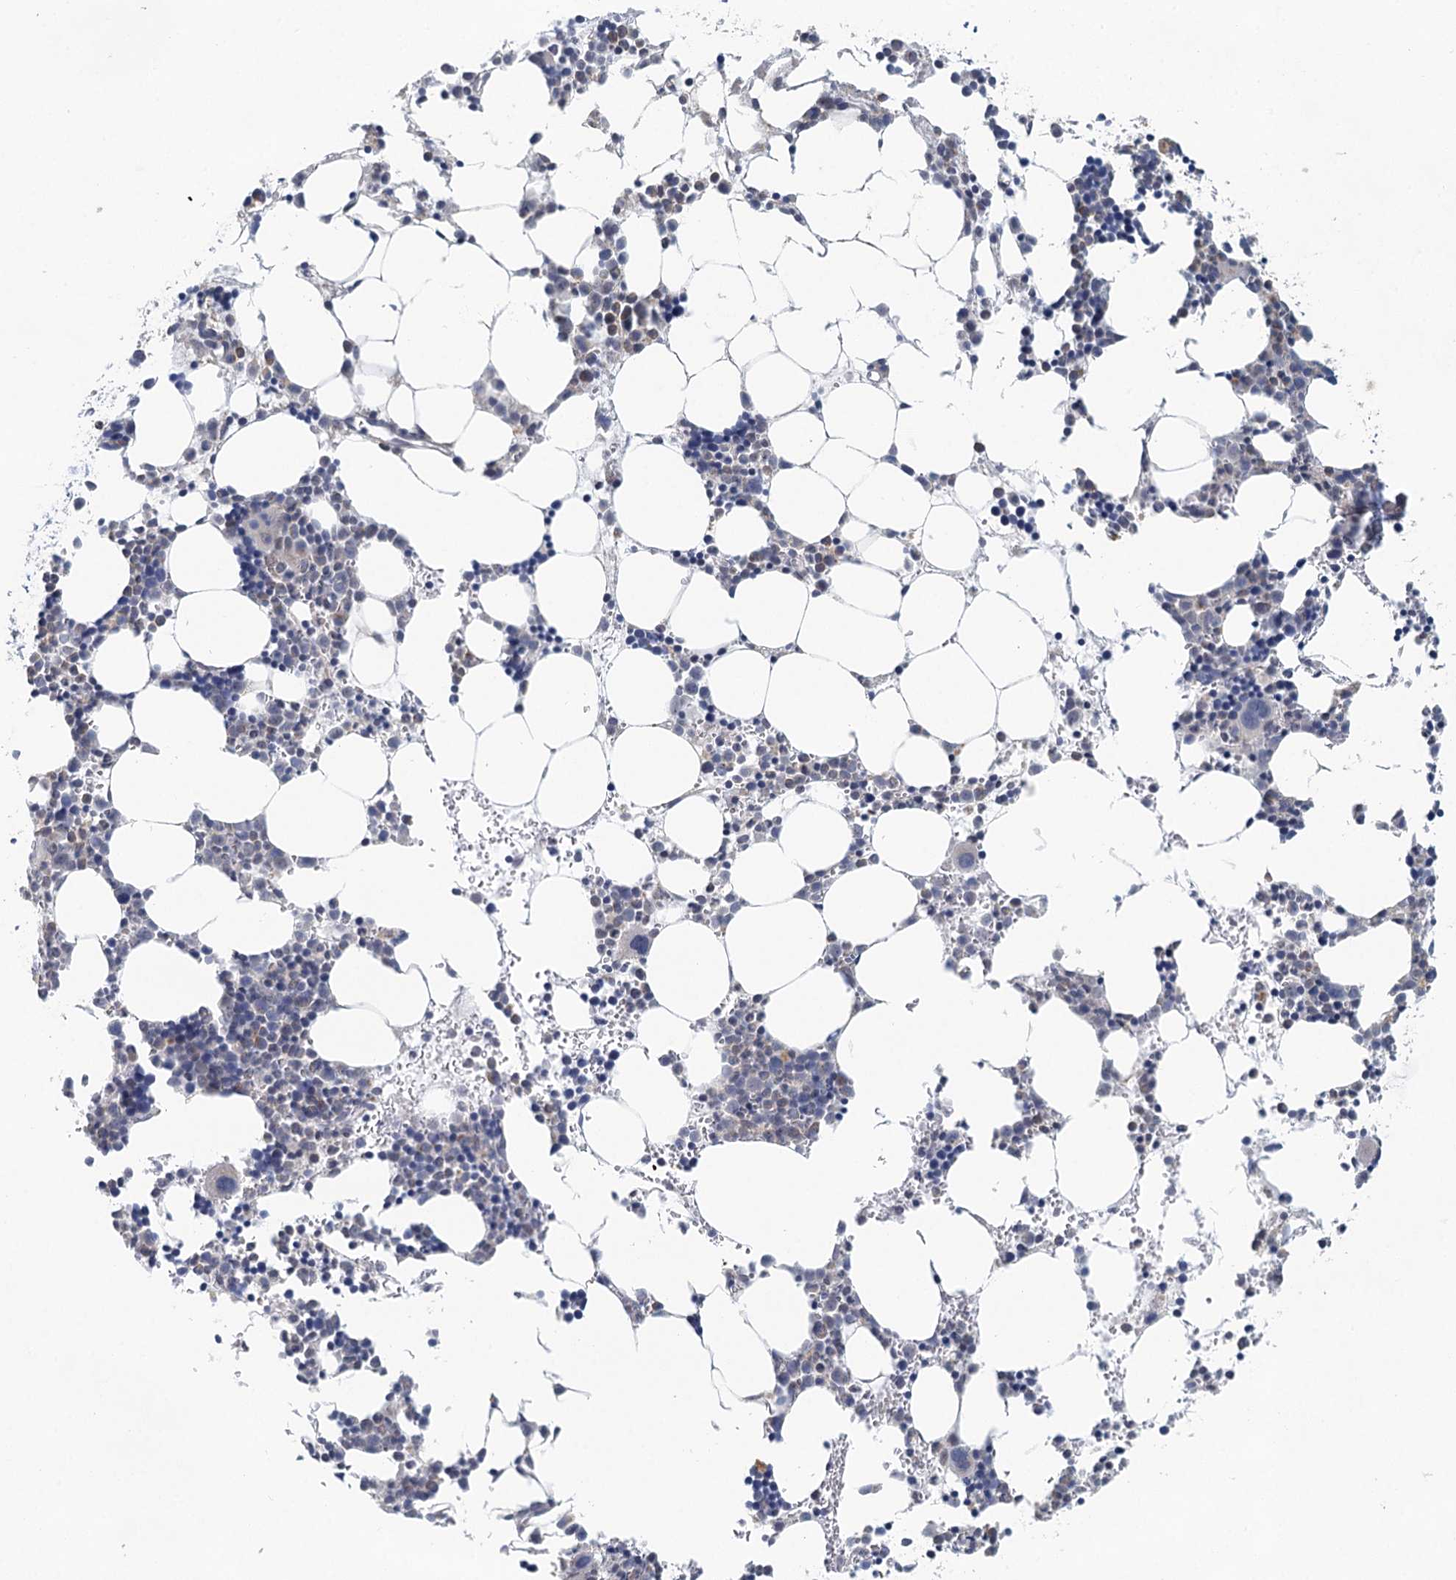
{"staining": {"intensity": "negative", "quantity": "none", "location": "none"}, "tissue": "bone marrow", "cell_type": "Hematopoietic cells", "image_type": "normal", "snomed": [{"axis": "morphology", "description": "Normal tissue, NOS"}, {"axis": "topography", "description": "Bone marrow"}], "caption": "This histopathology image is of unremarkable bone marrow stained with immunohistochemistry (IHC) to label a protein in brown with the nuclei are counter-stained blue. There is no positivity in hematopoietic cells. (Brightfield microscopy of DAB immunohistochemistry (IHC) at high magnification).", "gene": "BLTP1", "patient": {"sex": "female", "age": 89}}